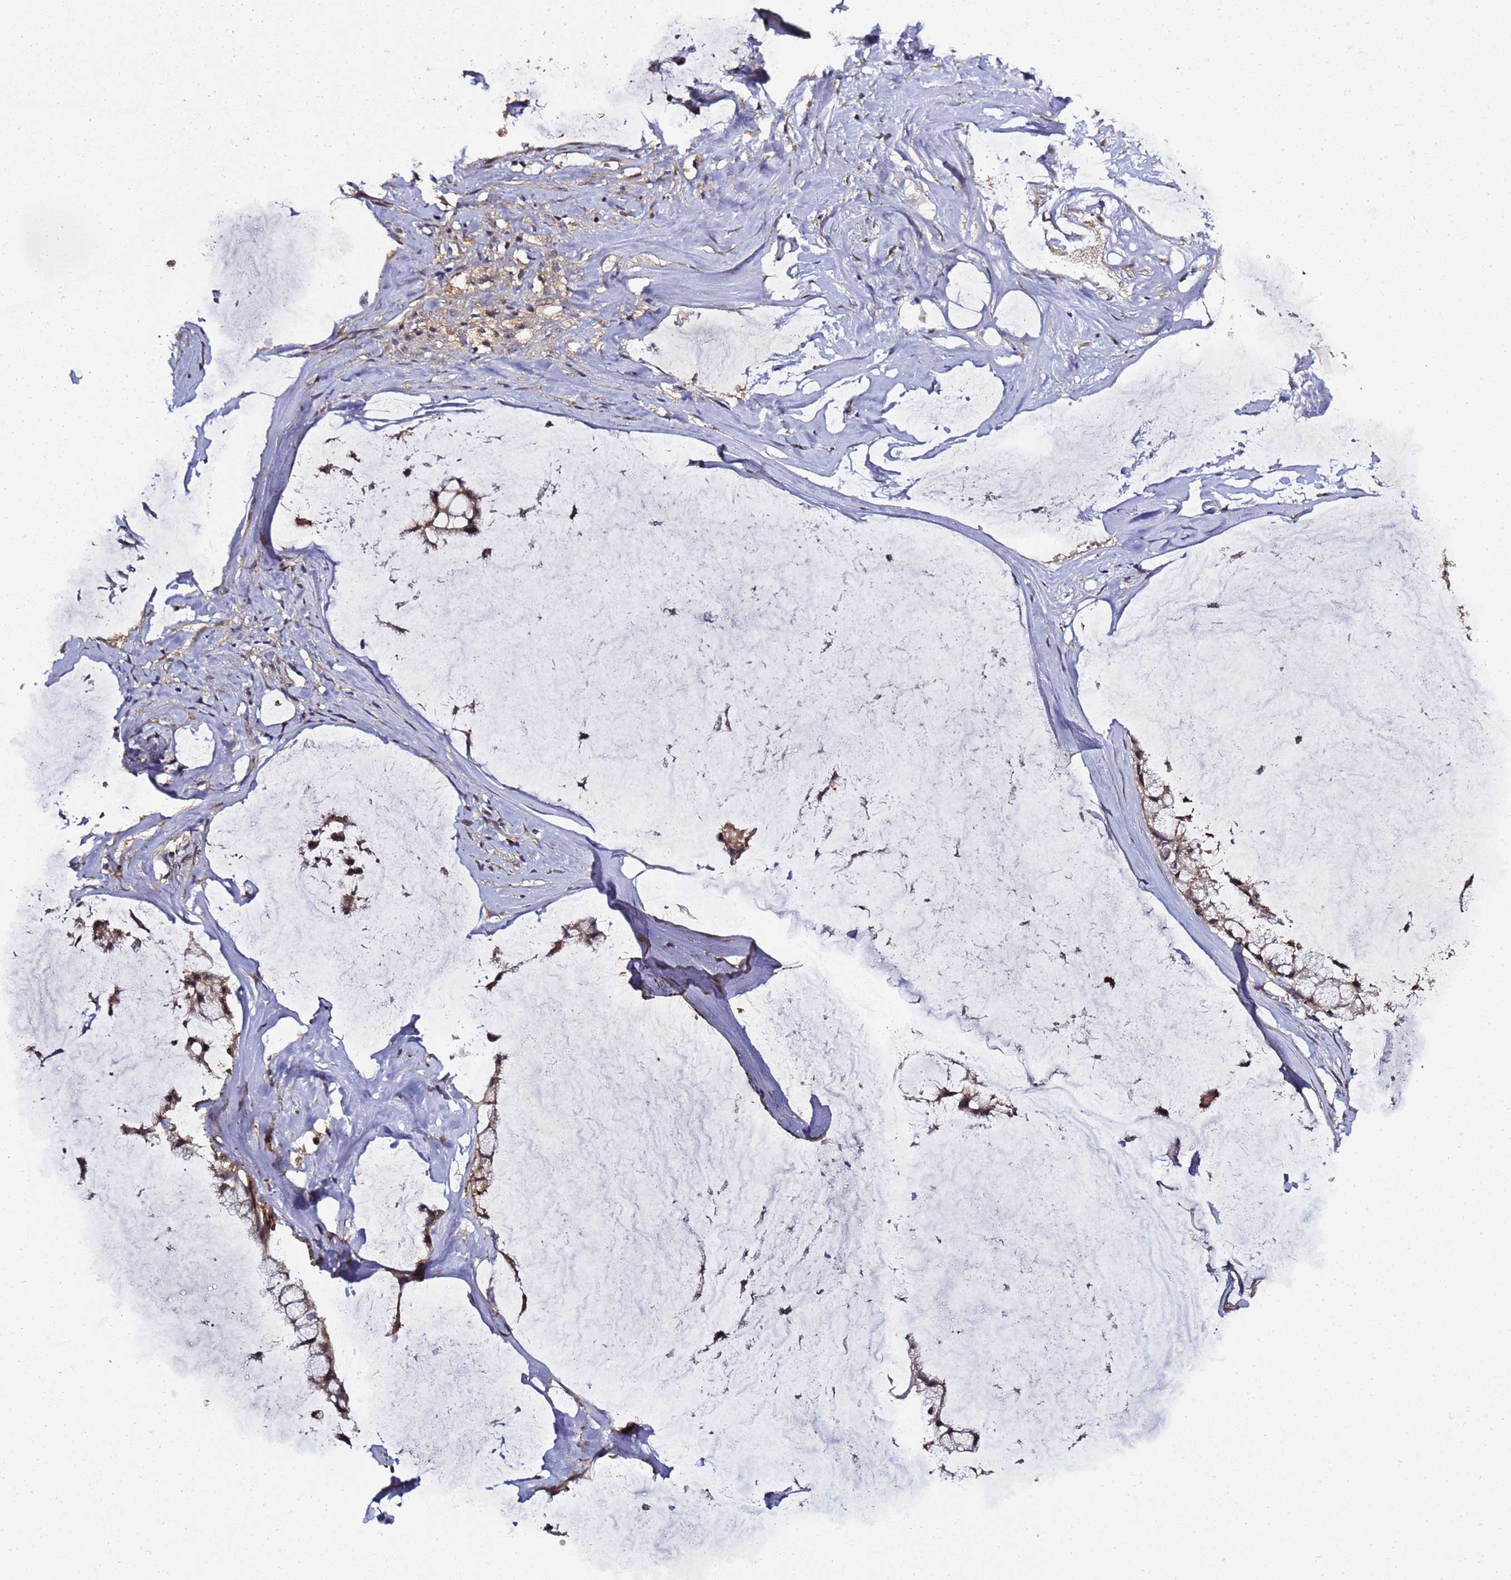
{"staining": {"intensity": "moderate", "quantity": "25%-75%", "location": "cytoplasmic/membranous"}, "tissue": "ovarian cancer", "cell_type": "Tumor cells", "image_type": "cancer", "snomed": [{"axis": "morphology", "description": "Cystadenocarcinoma, mucinous, NOS"}, {"axis": "topography", "description": "Ovary"}], "caption": "Immunohistochemistry (IHC) of ovarian mucinous cystadenocarcinoma demonstrates medium levels of moderate cytoplasmic/membranous expression in about 25%-75% of tumor cells.", "gene": "LGI4", "patient": {"sex": "female", "age": 39}}